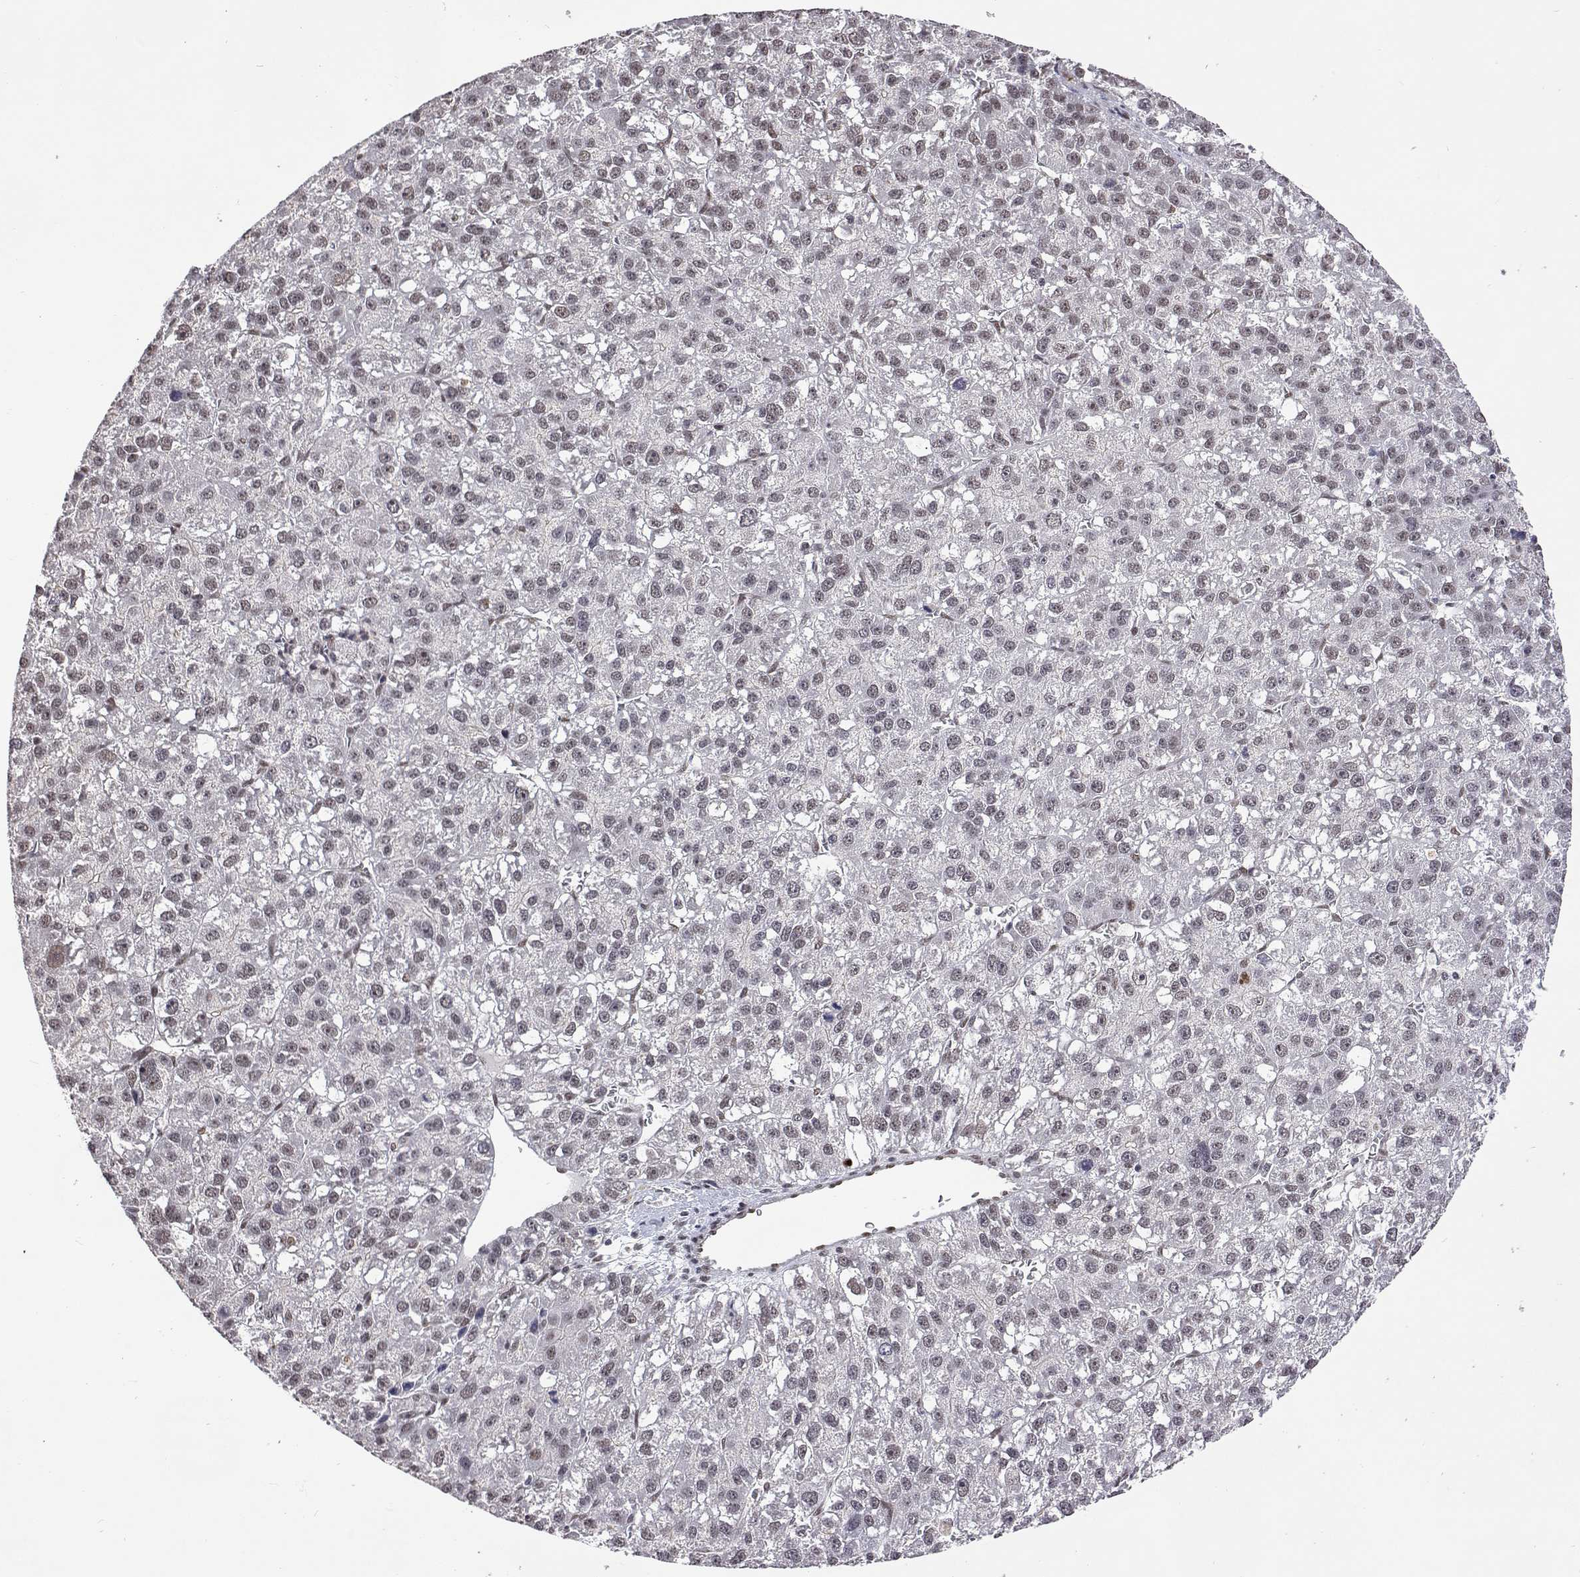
{"staining": {"intensity": "weak", "quantity": "25%-75%", "location": "nuclear"}, "tissue": "liver cancer", "cell_type": "Tumor cells", "image_type": "cancer", "snomed": [{"axis": "morphology", "description": "Carcinoma, Hepatocellular, NOS"}, {"axis": "topography", "description": "Liver"}], "caption": "Liver cancer stained for a protein (brown) demonstrates weak nuclear positive positivity in about 25%-75% of tumor cells.", "gene": "HNRNPA0", "patient": {"sex": "female", "age": 70}}